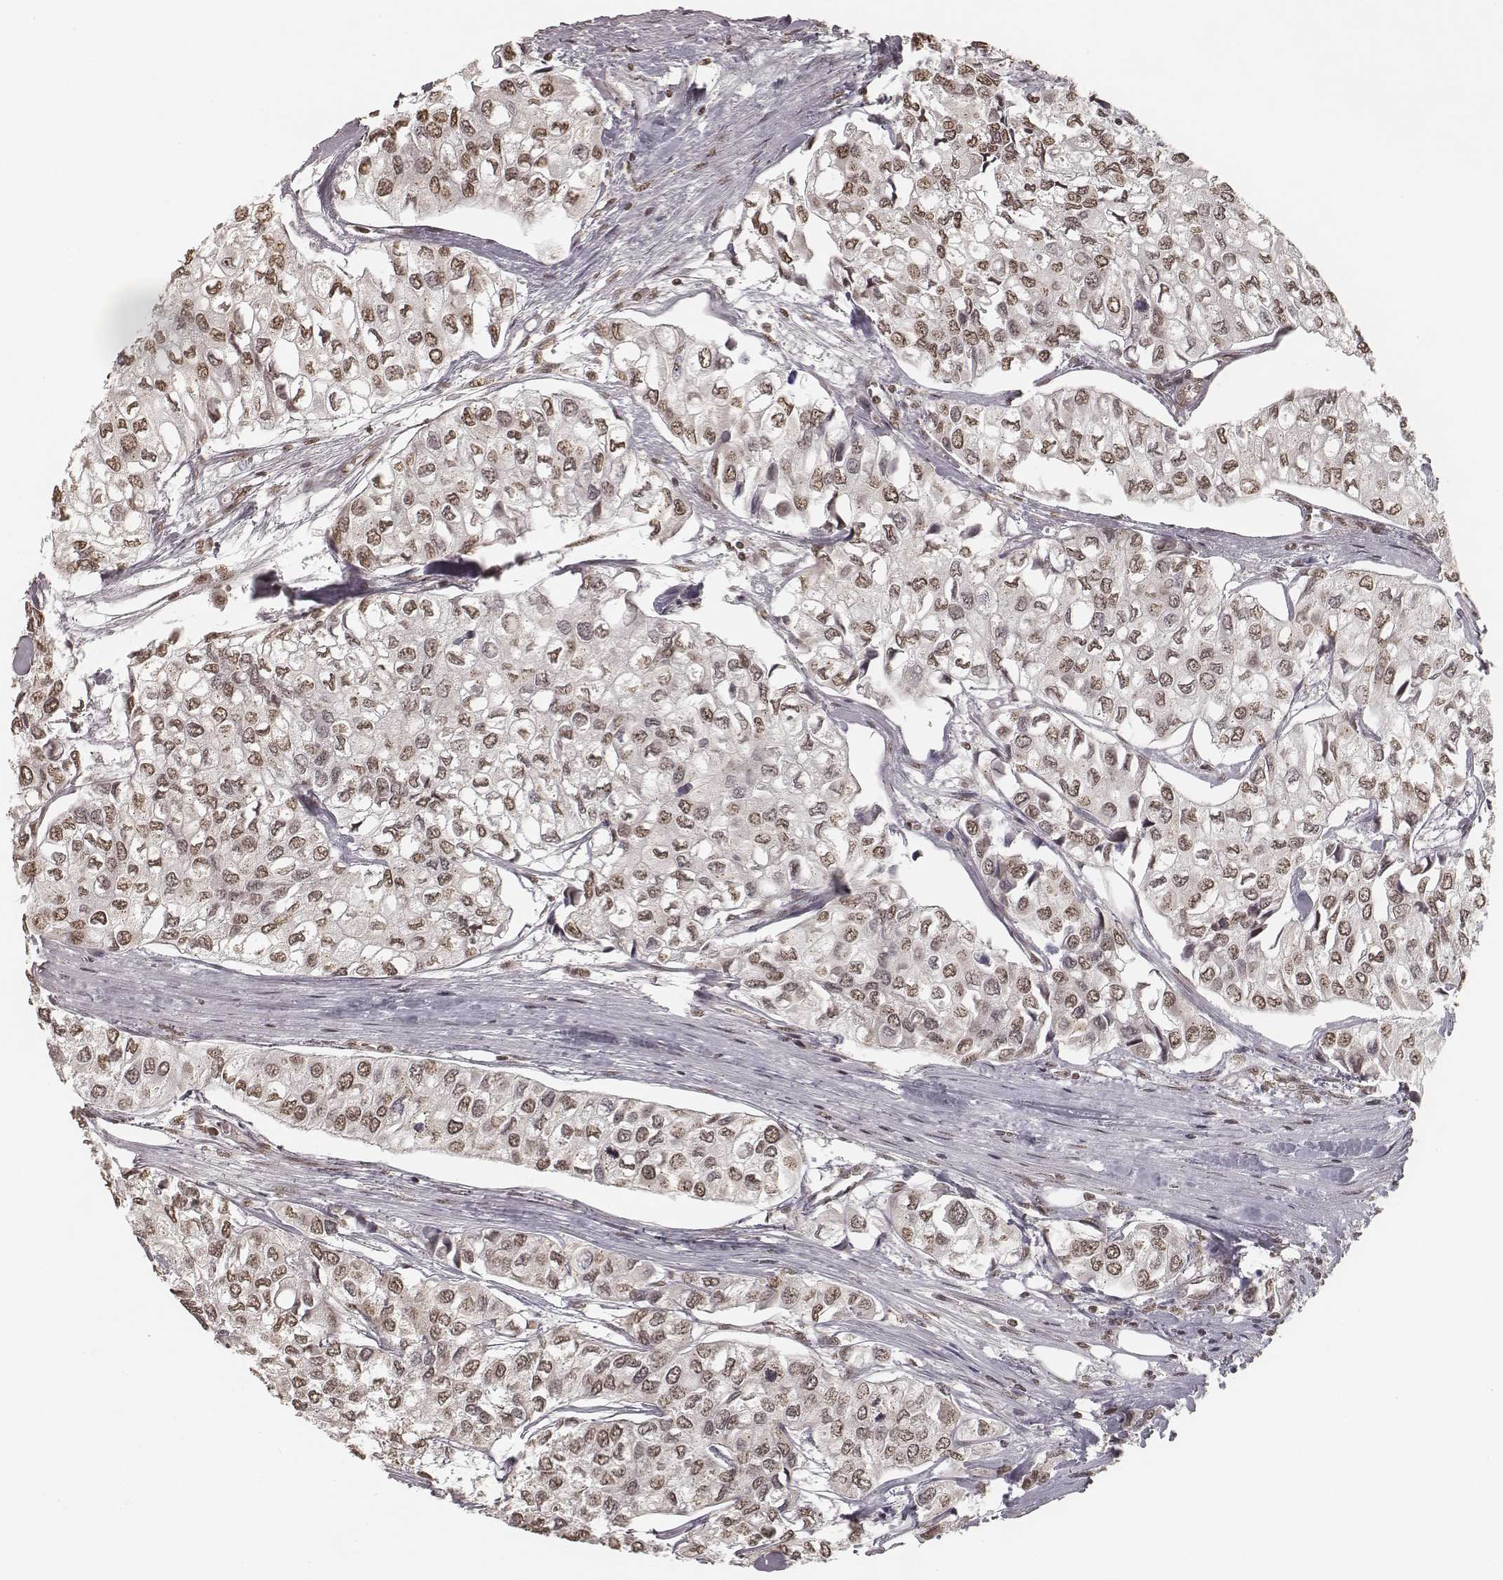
{"staining": {"intensity": "moderate", "quantity": ">75%", "location": "nuclear"}, "tissue": "urothelial cancer", "cell_type": "Tumor cells", "image_type": "cancer", "snomed": [{"axis": "morphology", "description": "Urothelial carcinoma, High grade"}, {"axis": "topography", "description": "Urinary bladder"}], "caption": "High-power microscopy captured an immunohistochemistry (IHC) image of urothelial cancer, revealing moderate nuclear positivity in approximately >75% of tumor cells.", "gene": "HMGA2", "patient": {"sex": "male", "age": 73}}